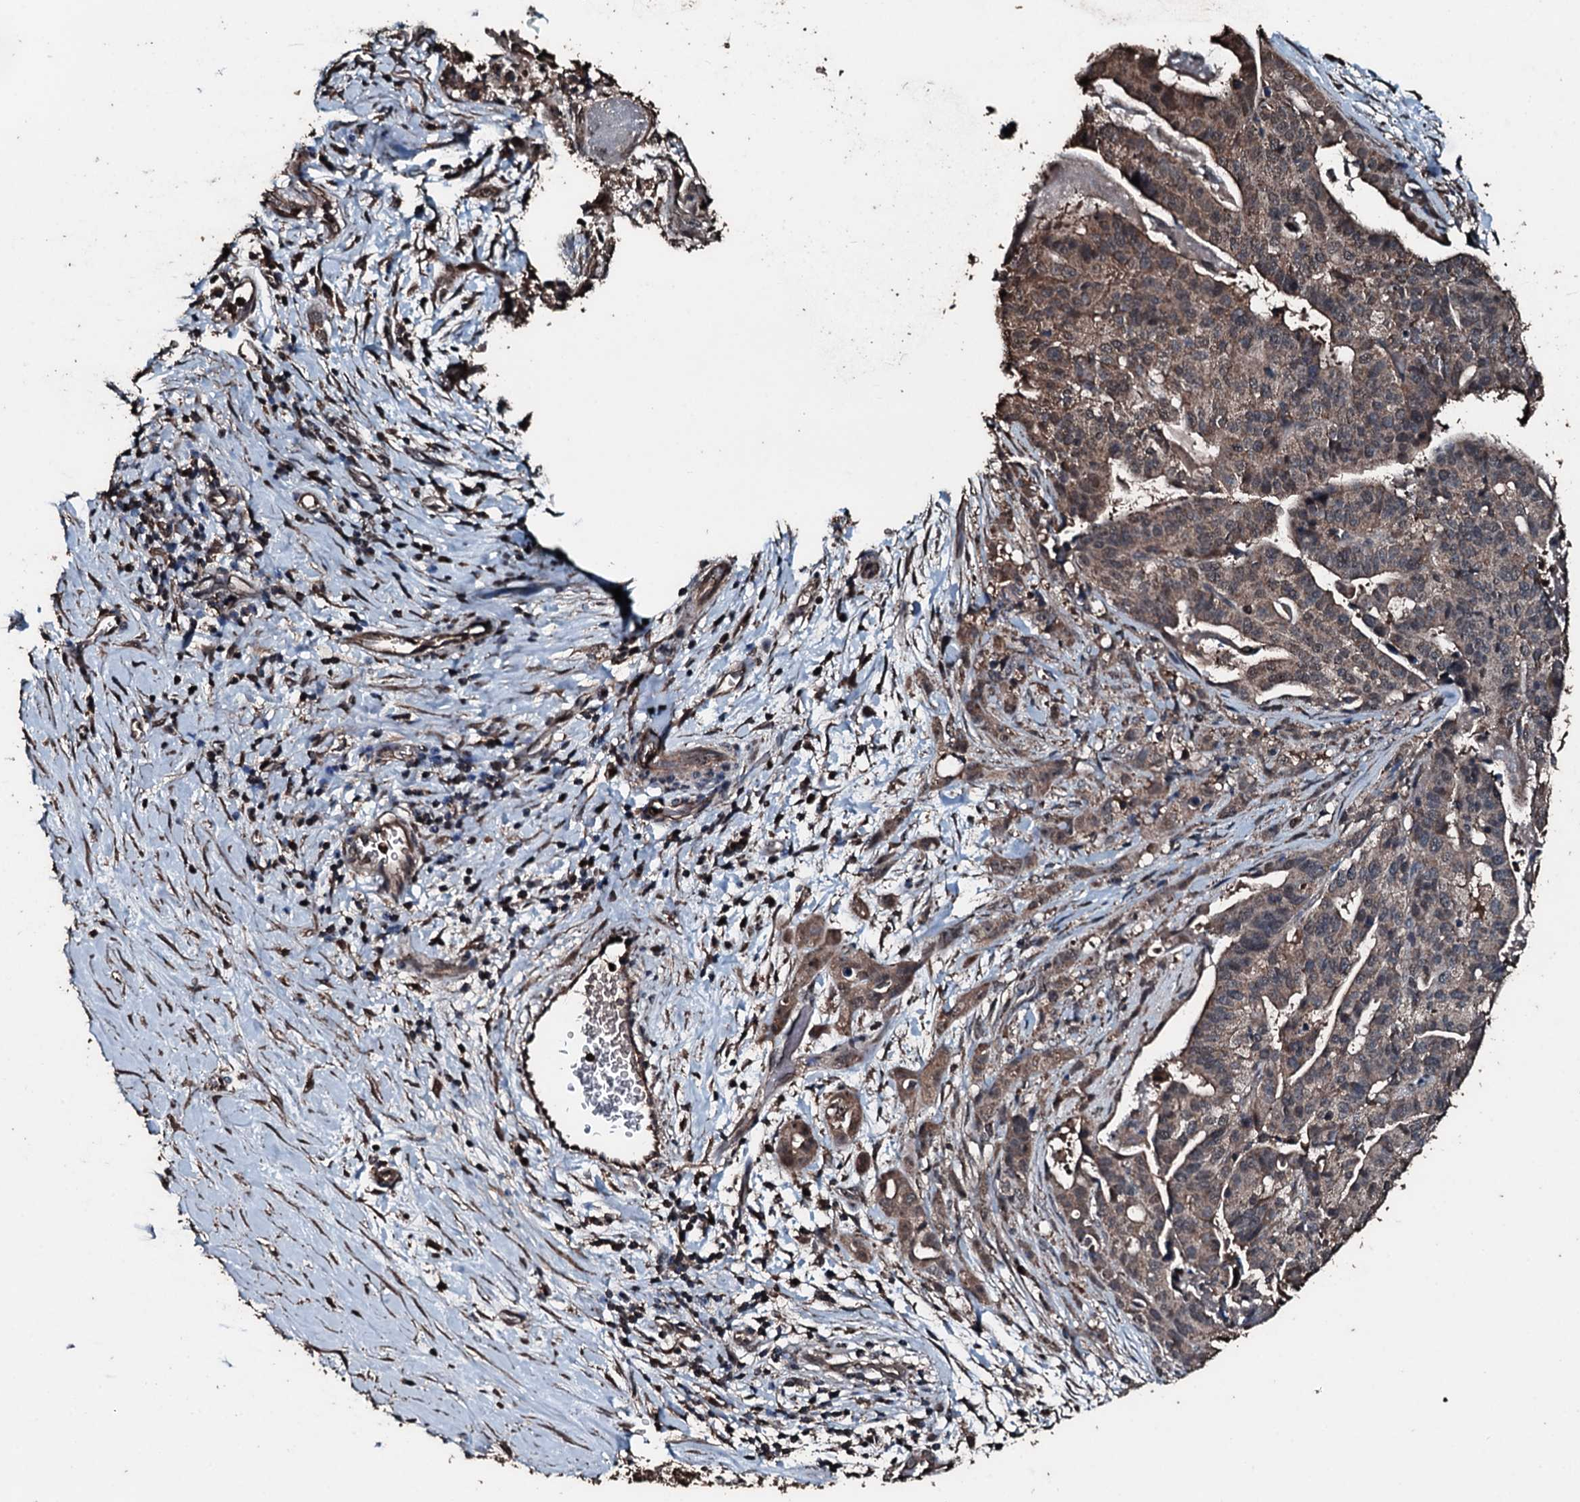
{"staining": {"intensity": "weak", "quantity": "25%-75%", "location": "cytoplasmic/membranous"}, "tissue": "stomach cancer", "cell_type": "Tumor cells", "image_type": "cancer", "snomed": [{"axis": "morphology", "description": "Adenocarcinoma, NOS"}, {"axis": "topography", "description": "Stomach"}], "caption": "Stomach cancer tissue reveals weak cytoplasmic/membranous positivity in approximately 25%-75% of tumor cells, visualized by immunohistochemistry. The staining was performed using DAB (3,3'-diaminobenzidine), with brown indicating positive protein expression. Nuclei are stained blue with hematoxylin.", "gene": "FAAP24", "patient": {"sex": "male", "age": 48}}